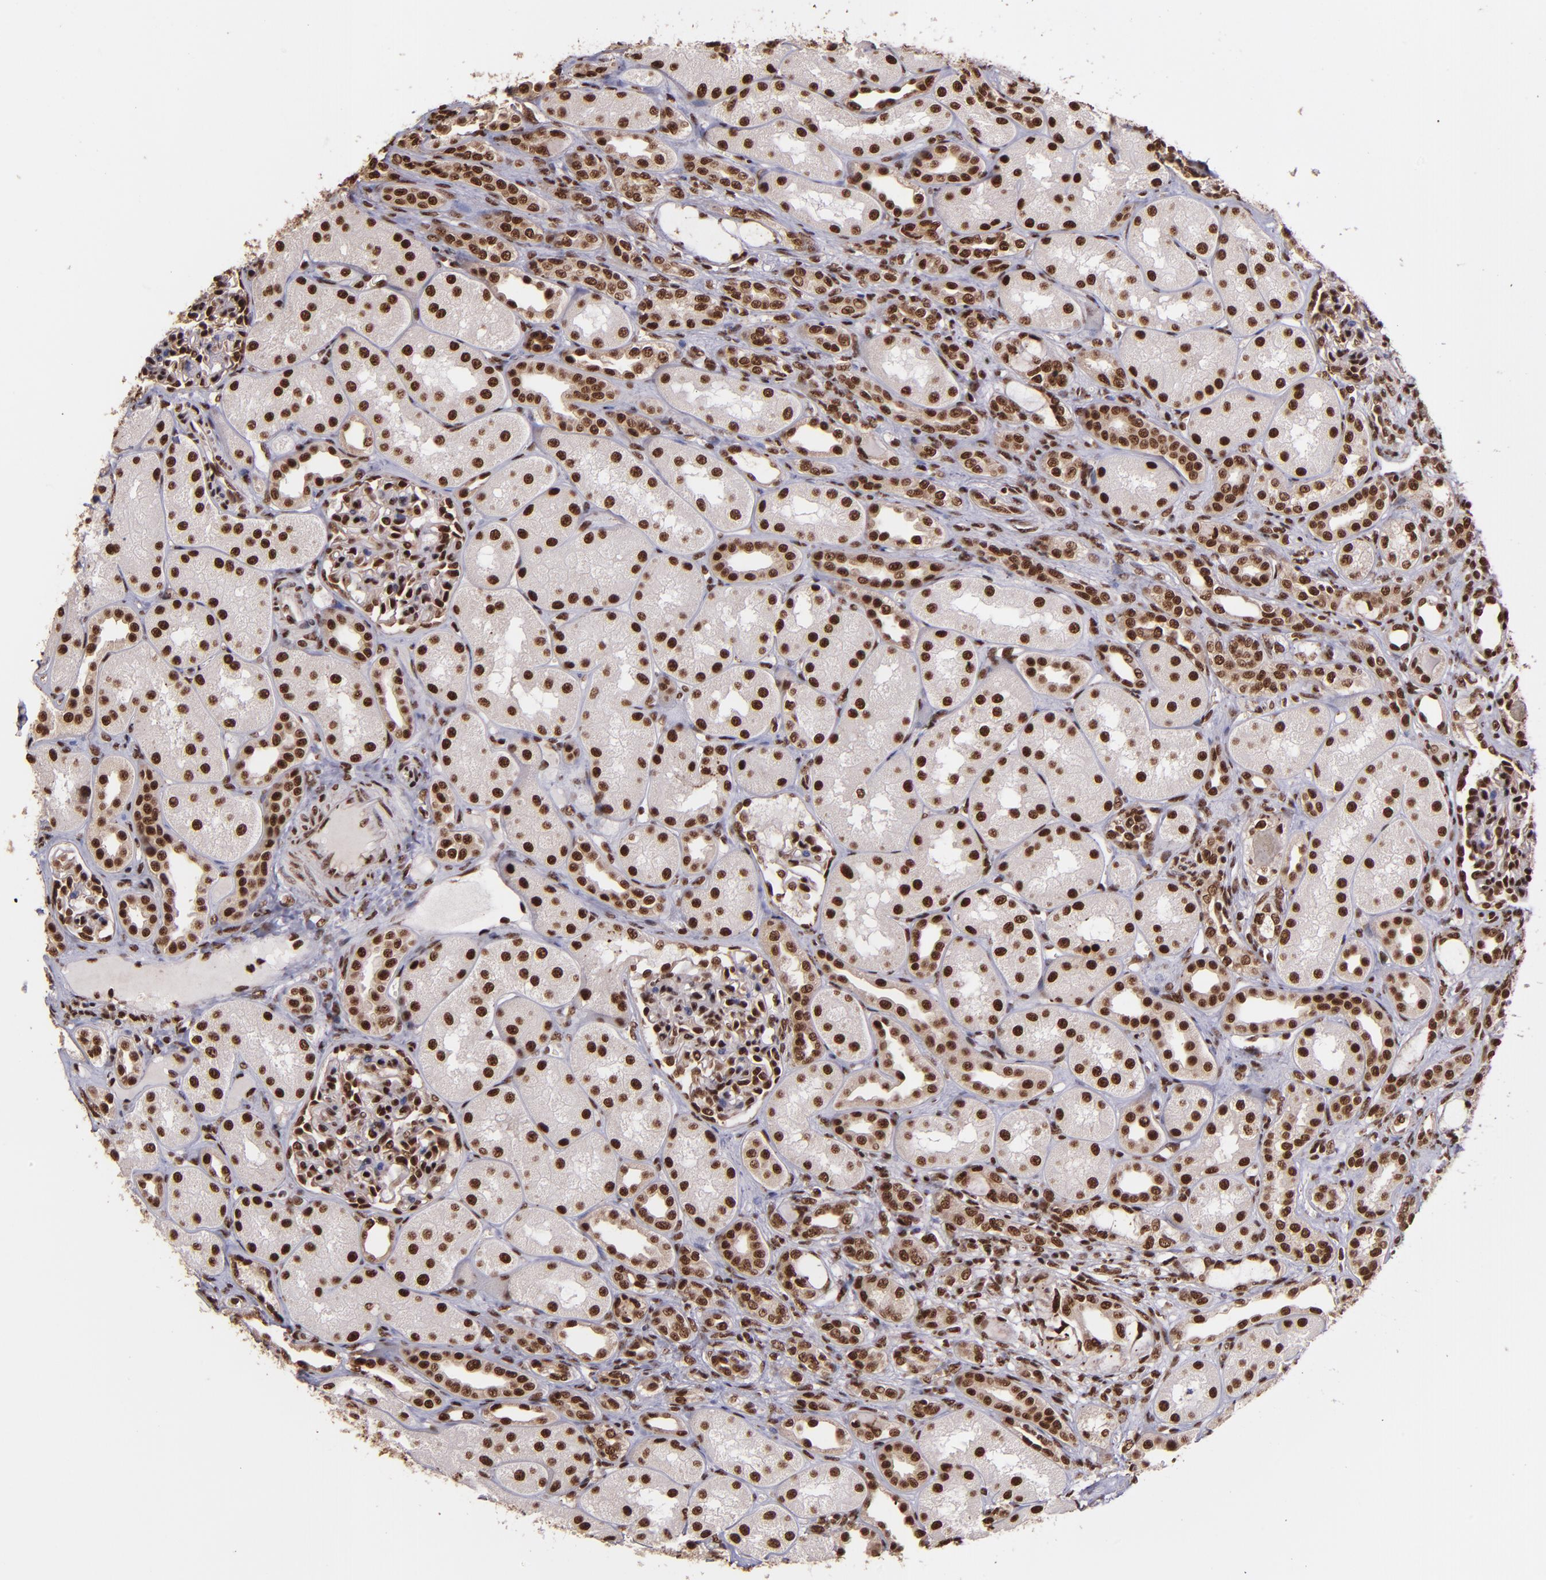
{"staining": {"intensity": "strong", "quantity": ">75%", "location": "nuclear"}, "tissue": "kidney", "cell_type": "Cells in glomeruli", "image_type": "normal", "snomed": [{"axis": "morphology", "description": "Normal tissue, NOS"}, {"axis": "topography", "description": "Kidney"}], "caption": "IHC of unremarkable kidney shows high levels of strong nuclear staining in about >75% of cells in glomeruli.", "gene": "PQBP1", "patient": {"sex": "male", "age": 7}}